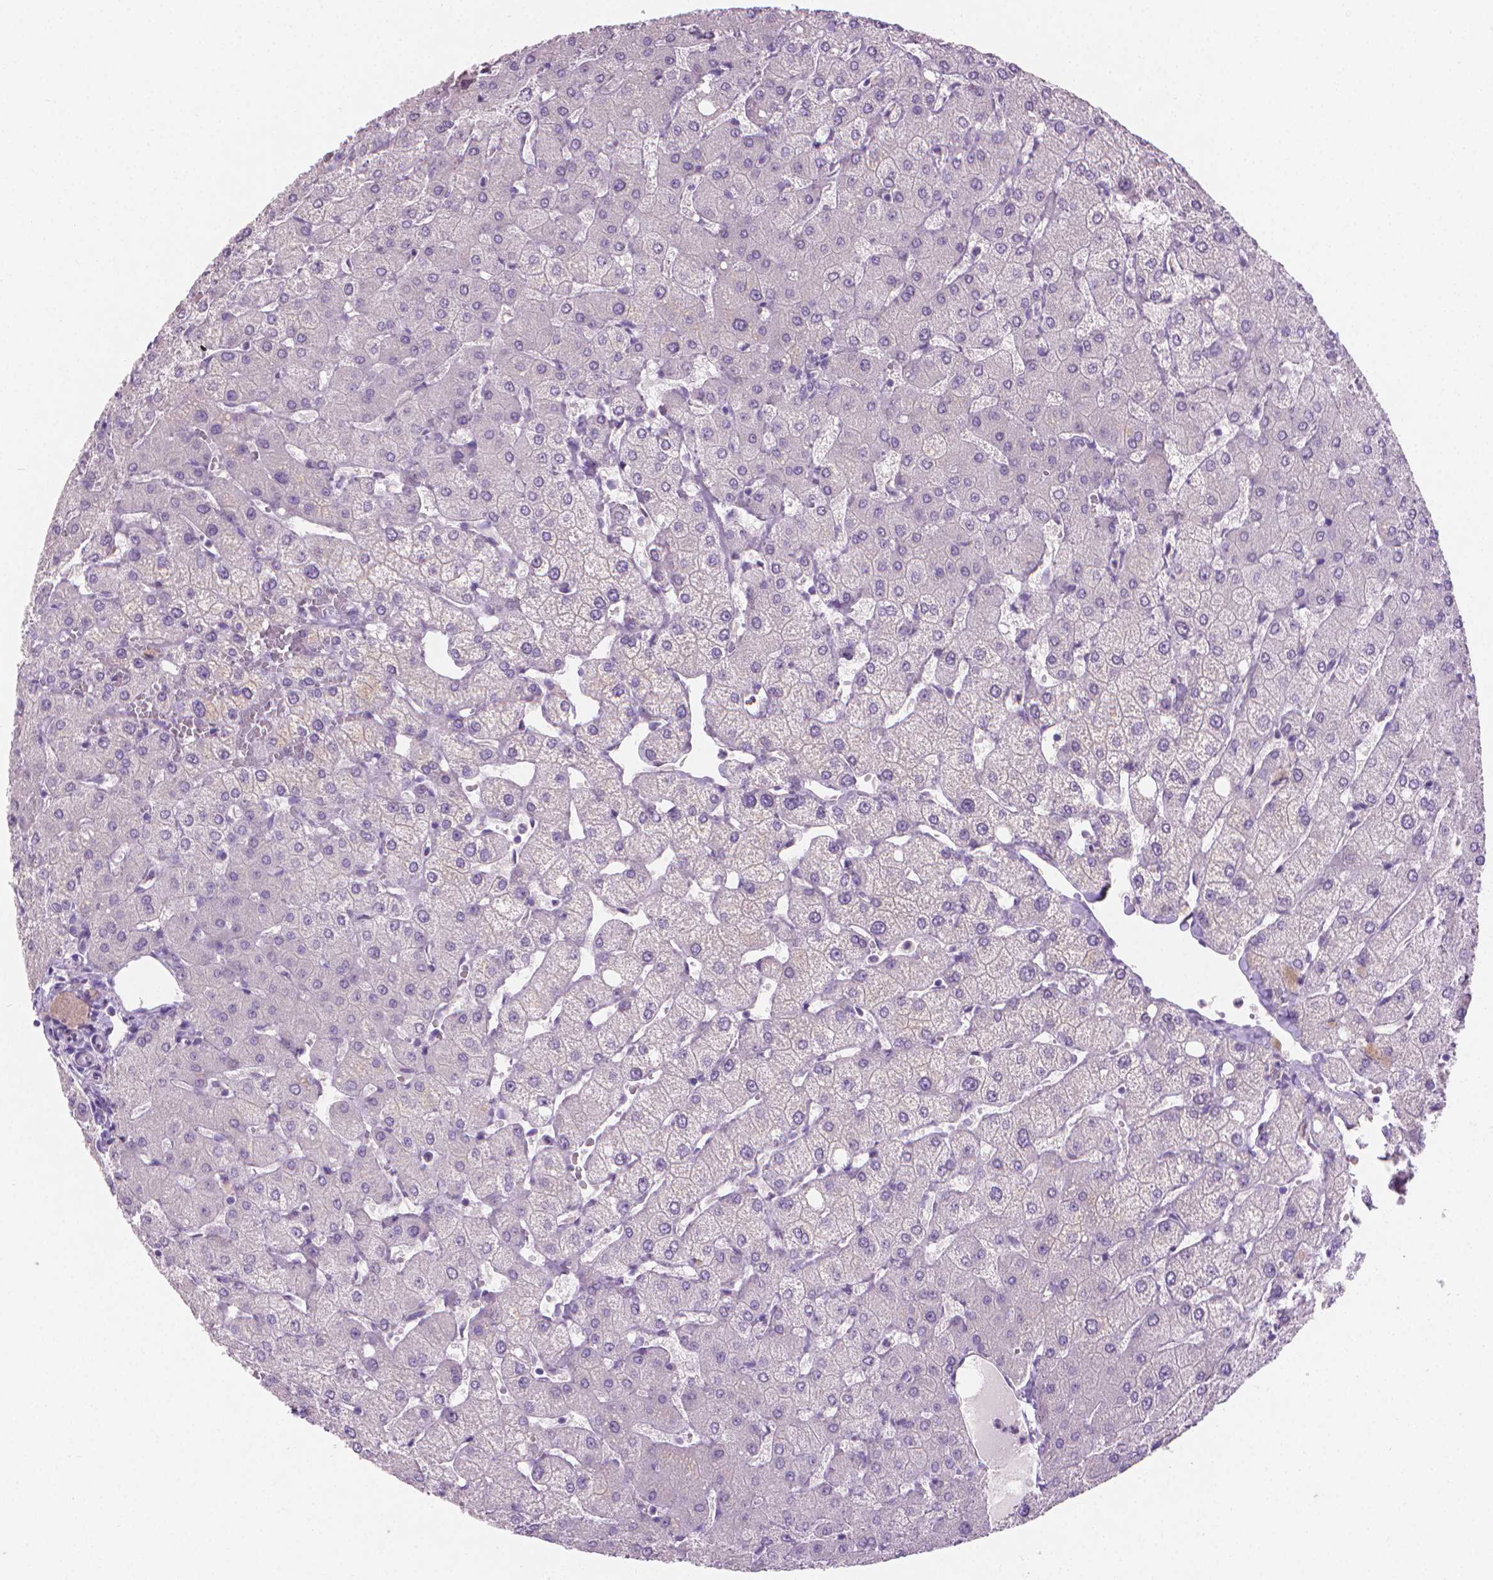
{"staining": {"intensity": "negative", "quantity": "none", "location": "none"}, "tissue": "liver", "cell_type": "Cholangiocytes", "image_type": "normal", "snomed": [{"axis": "morphology", "description": "Normal tissue, NOS"}, {"axis": "topography", "description": "Liver"}], "caption": "DAB (3,3'-diaminobenzidine) immunohistochemical staining of unremarkable human liver shows no significant staining in cholangiocytes. (DAB (3,3'-diaminobenzidine) immunohistochemistry (IHC) visualized using brightfield microscopy, high magnification).", "gene": "TNNI2", "patient": {"sex": "female", "age": 54}}